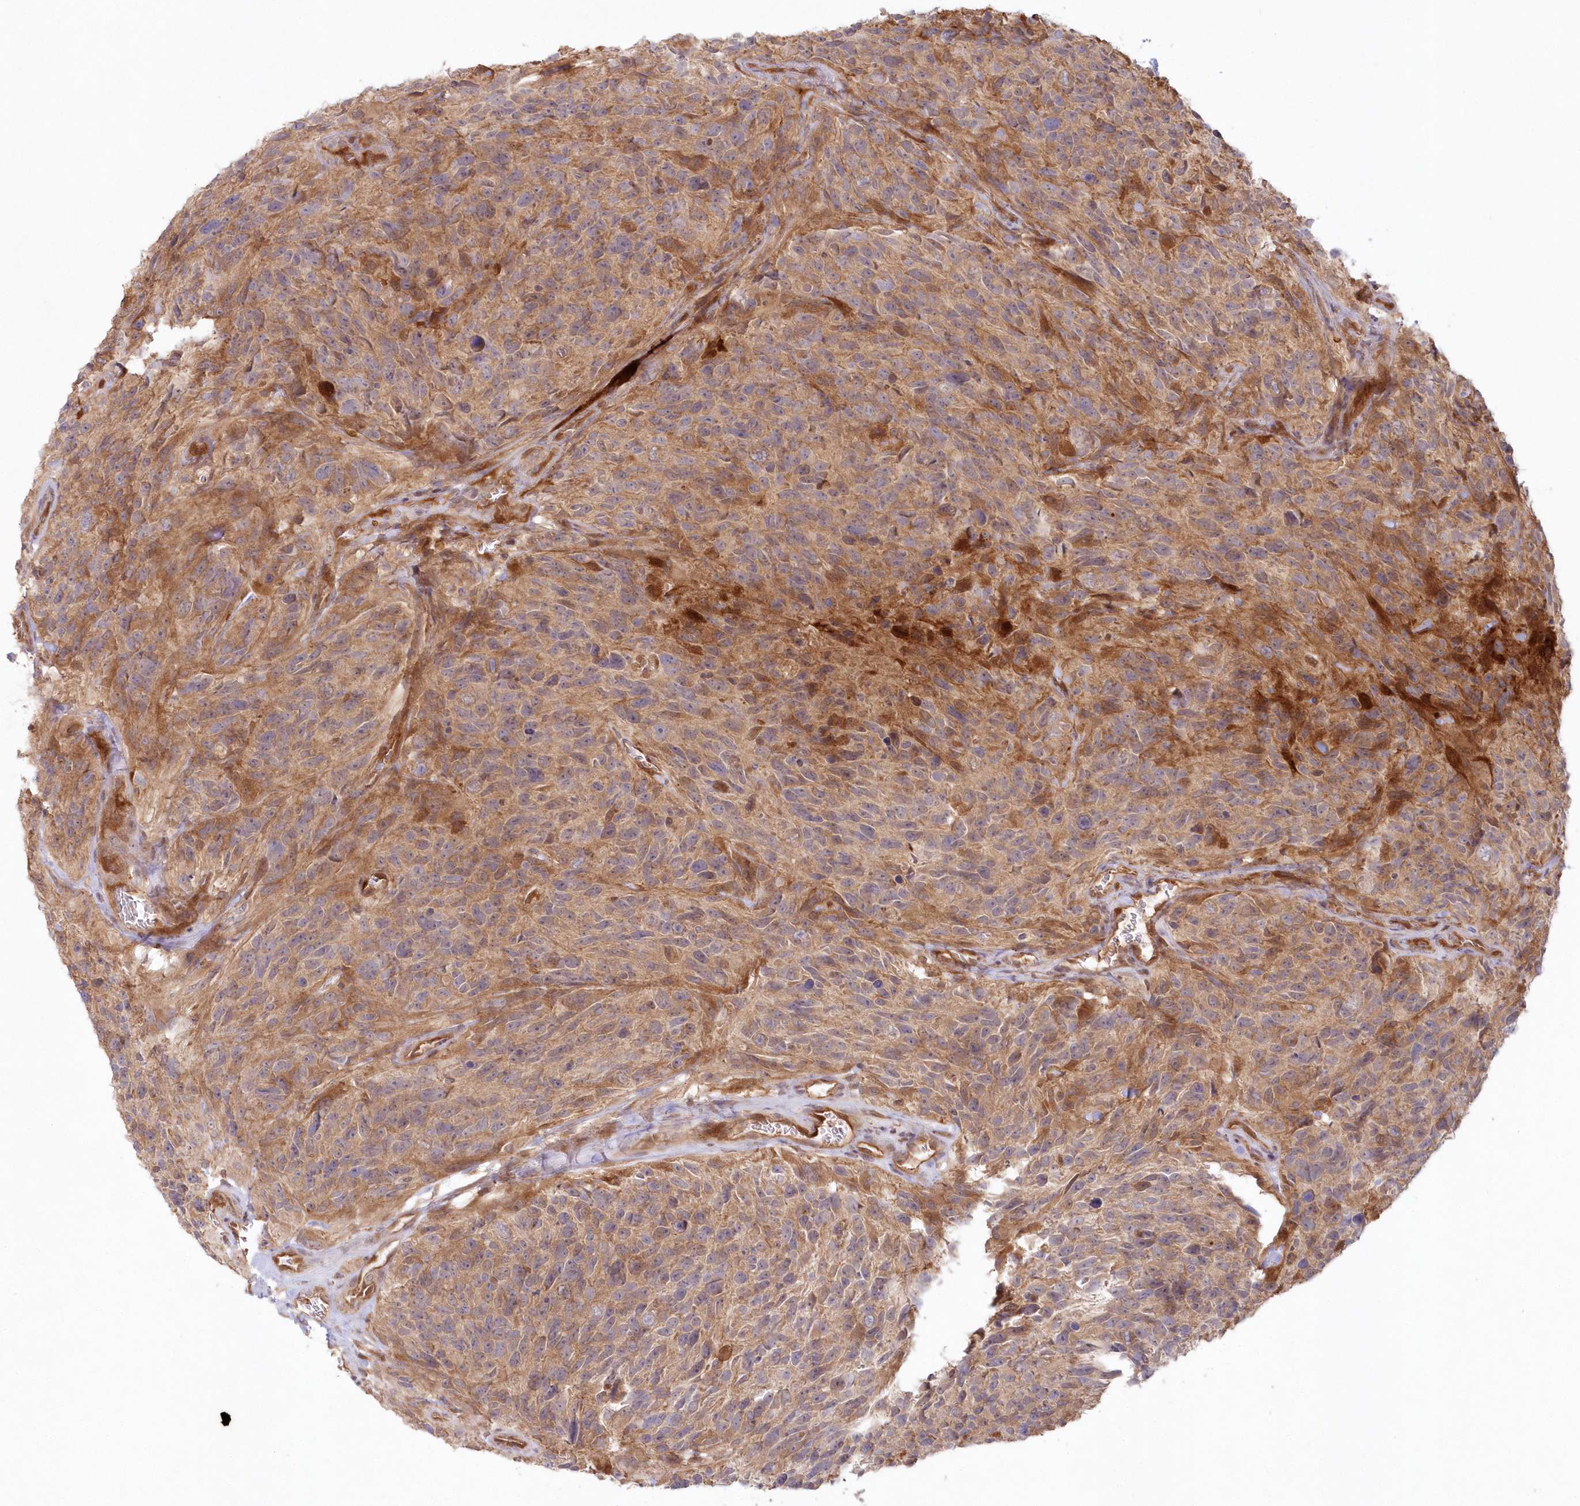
{"staining": {"intensity": "weak", "quantity": ">75%", "location": "cytoplasmic/membranous"}, "tissue": "glioma", "cell_type": "Tumor cells", "image_type": "cancer", "snomed": [{"axis": "morphology", "description": "Glioma, malignant, High grade"}, {"axis": "topography", "description": "Brain"}], "caption": "High-magnification brightfield microscopy of glioma stained with DAB (brown) and counterstained with hematoxylin (blue). tumor cells exhibit weak cytoplasmic/membranous positivity is identified in about>75% of cells. The staining is performed using DAB (3,3'-diaminobenzidine) brown chromogen to label protein expression. The nuclei are counter-stained blue using hematoxylin.", "gene": "GBE1", "patient": {"sex": "male", "age": 69}}